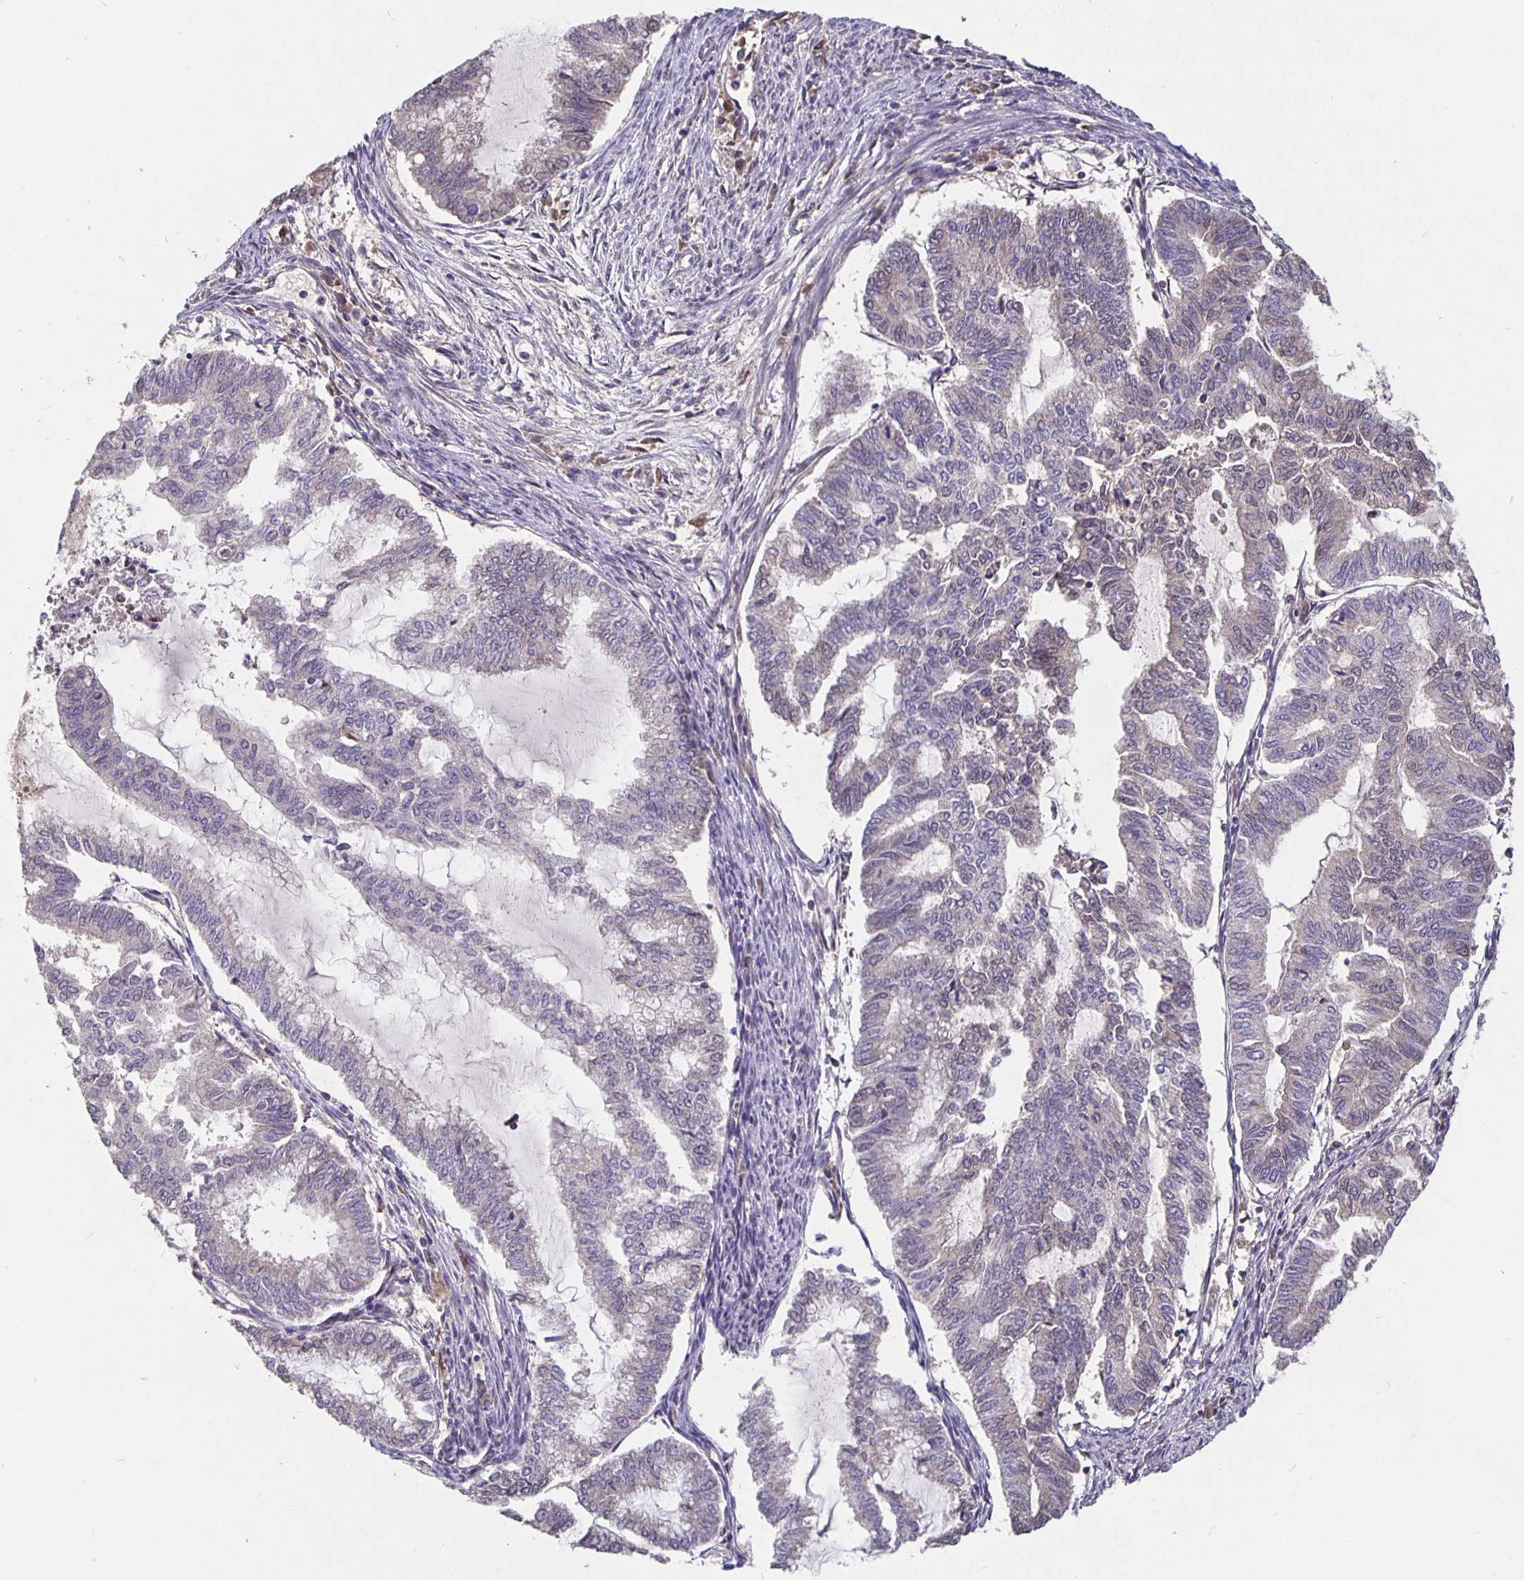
{"staining": {"intensity": "negative", "quantity": "none", "location": "none"}, "tissue": "endometrial cancer", "cell_type": "Tumor cells", "image_type": "cancer", "snomed": [{"axis": "morphology", "description": "Adenocarcinoma, NOS"}, {"axis": "topography", "description": "Endometrium"}], "caption": "Protein analysis of endometrial adenocarcinoma exhibits no significant staining in tumor cells. (DAB (3,3'-diaminobenzidine) immunohistochemistry, high magnification).", "gene": "NOG", "patient": {"sex": "female", "age": 79}}